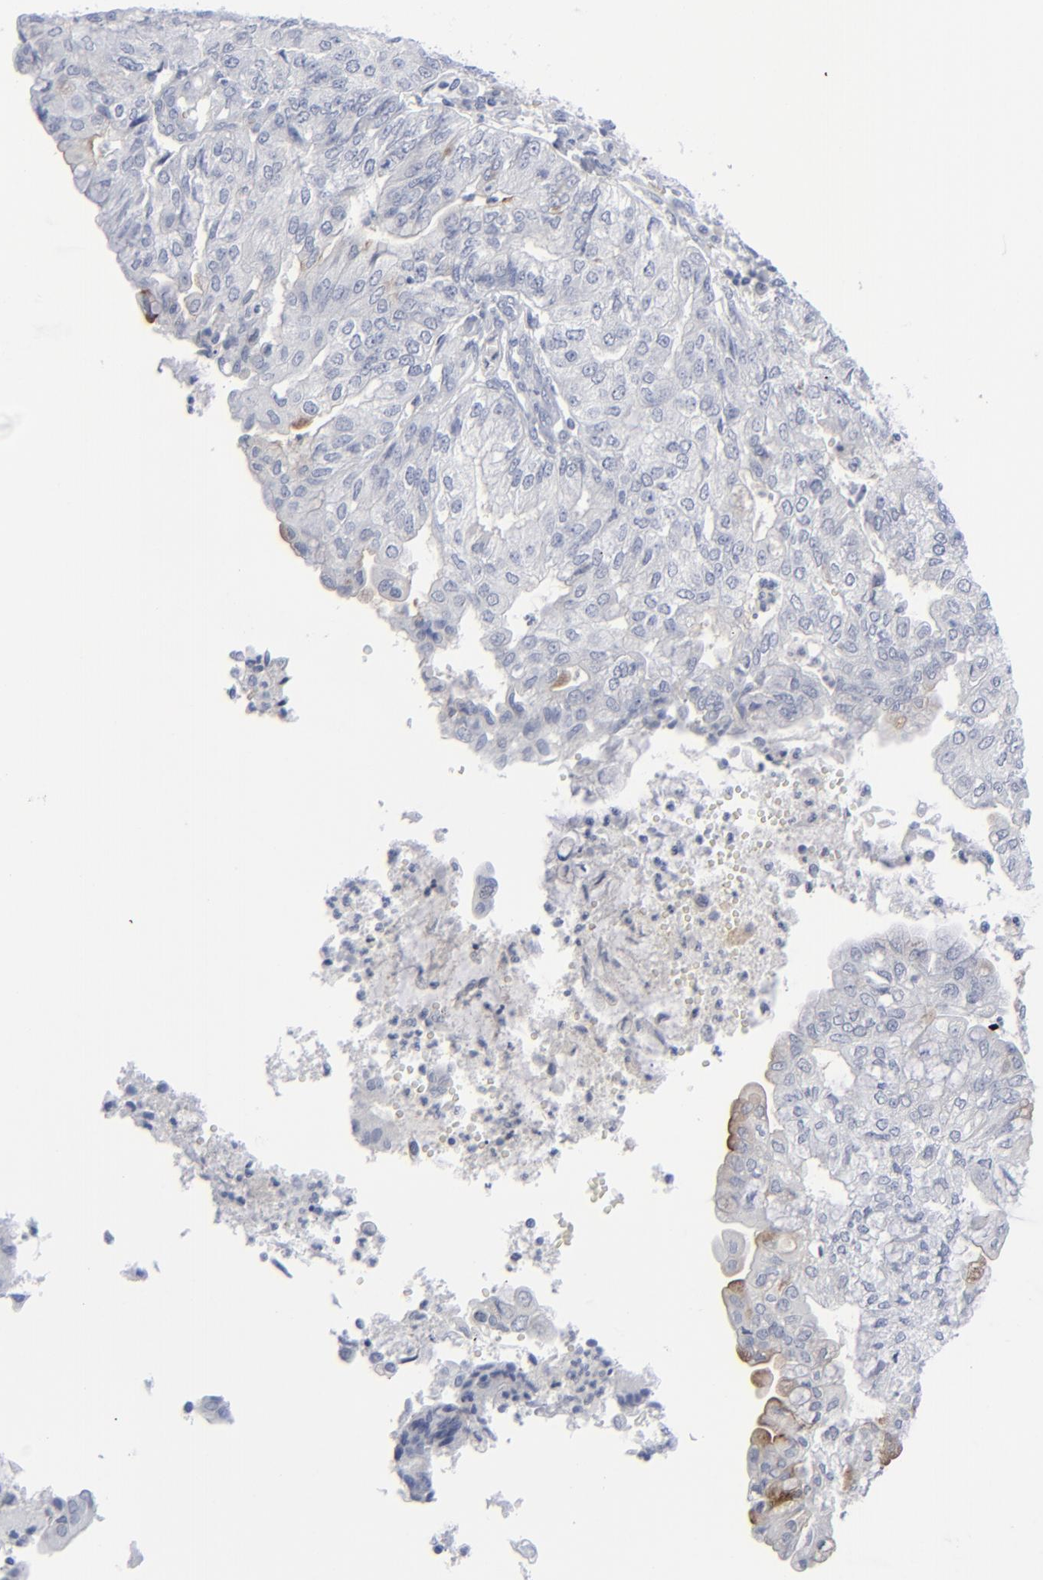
{"staining": {"intensity": "strong", "quantity": "<25%", "location": "cytoplasmic/membranous"}, "tissue": "endometrial cancer", "cell_type": "Tumor cells", "image_type": "cancer", "snomed": [{"axis": "morphology", "description": "Adenocarcinoma, NOS"}, {"axis": "topography", "description": "Endometrium"}], "caption": "About <25% of tumor cells in human endometrial cancer display strong cytoplasmic/membranous protein staining as visualized by brown immunohistochemical staining.", "gene": "MSLN", "patient": {"sex": "female", "age": 59}}